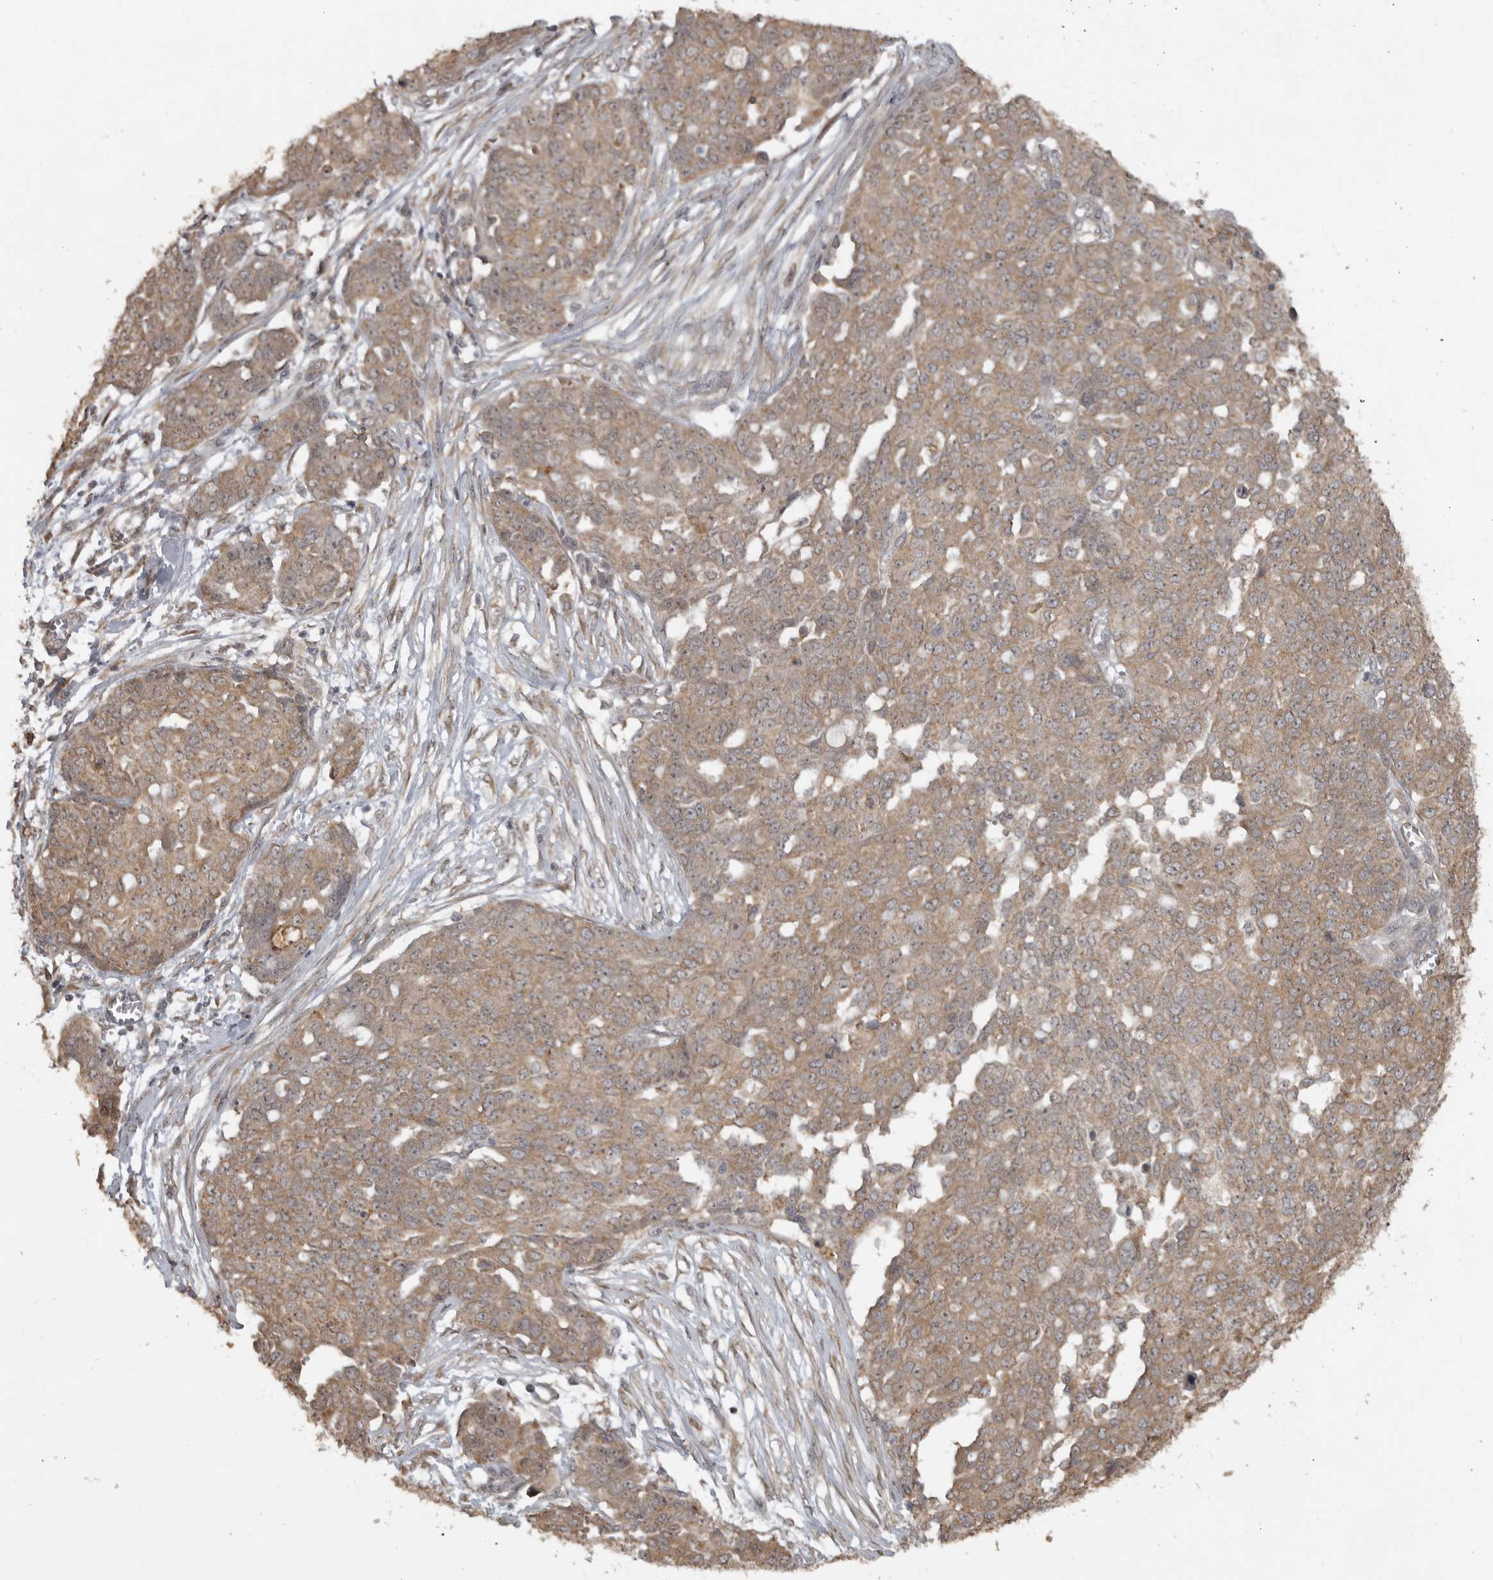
{"staining": {"intensity": "moderate", "quantity": ">75%", "location": "cytoplasmic/membranous"}, "tissue": "ovarian cancer", "cell_type": "Tumor cells", "image_type": "cancer", "snomed": [{"axis": "morphology", "description": "Cystadenocarcinoma, serous, NOS"}, {"axis": "topography", "description": "Soft tissue"}, {"axis": "topography", "description": "Ovary"}], "caption": "Immunohistochemical staining of serous cystadenocarcinoma (ovarian) shows medium levels of moderate cytoplasmic/membranous protein staining in about >75% of tumor cells.", "gene": "LLGL1", "patient": {"sex": "female", "age": 57}}